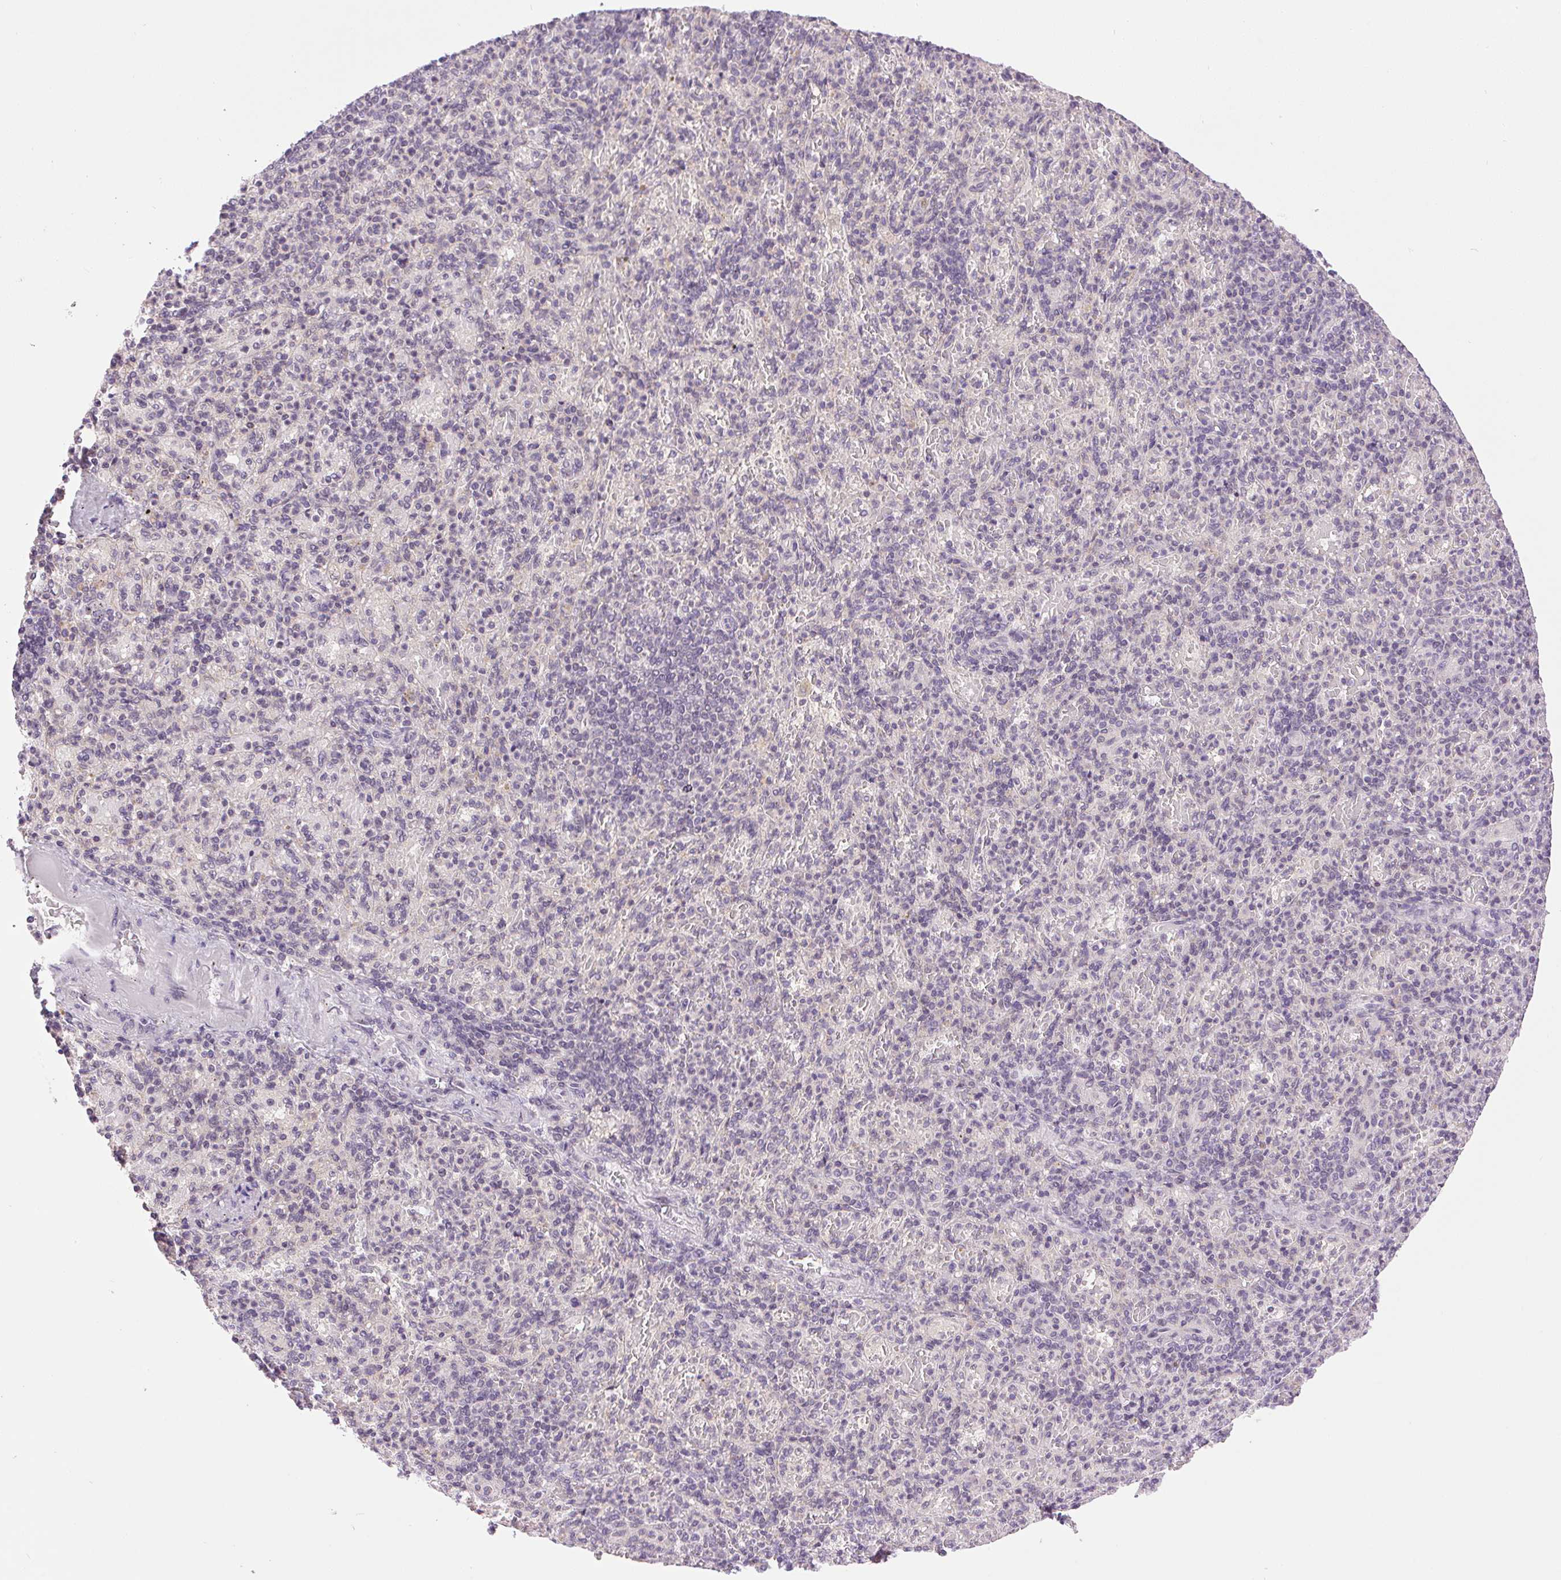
{"staining": {"intensity": "negative", "quantity": "none", "location": "none"}, "tissue": "spleen", "cell_type": "Cells in red pulp", "image_type": "normal", "snomed": [{"axis": "morphology", "description": "Normal tissue, NOS"}, {"axis": "topography", "description": "Spleen"}], "caption": "Immunohistochemistry (IHC) histopathology image of benign spleen stained for a protein (brown), which displays no expression in cells in red pulp.", "gene": "SMIM13", "patient": {"sex": "female", "age": 74}}